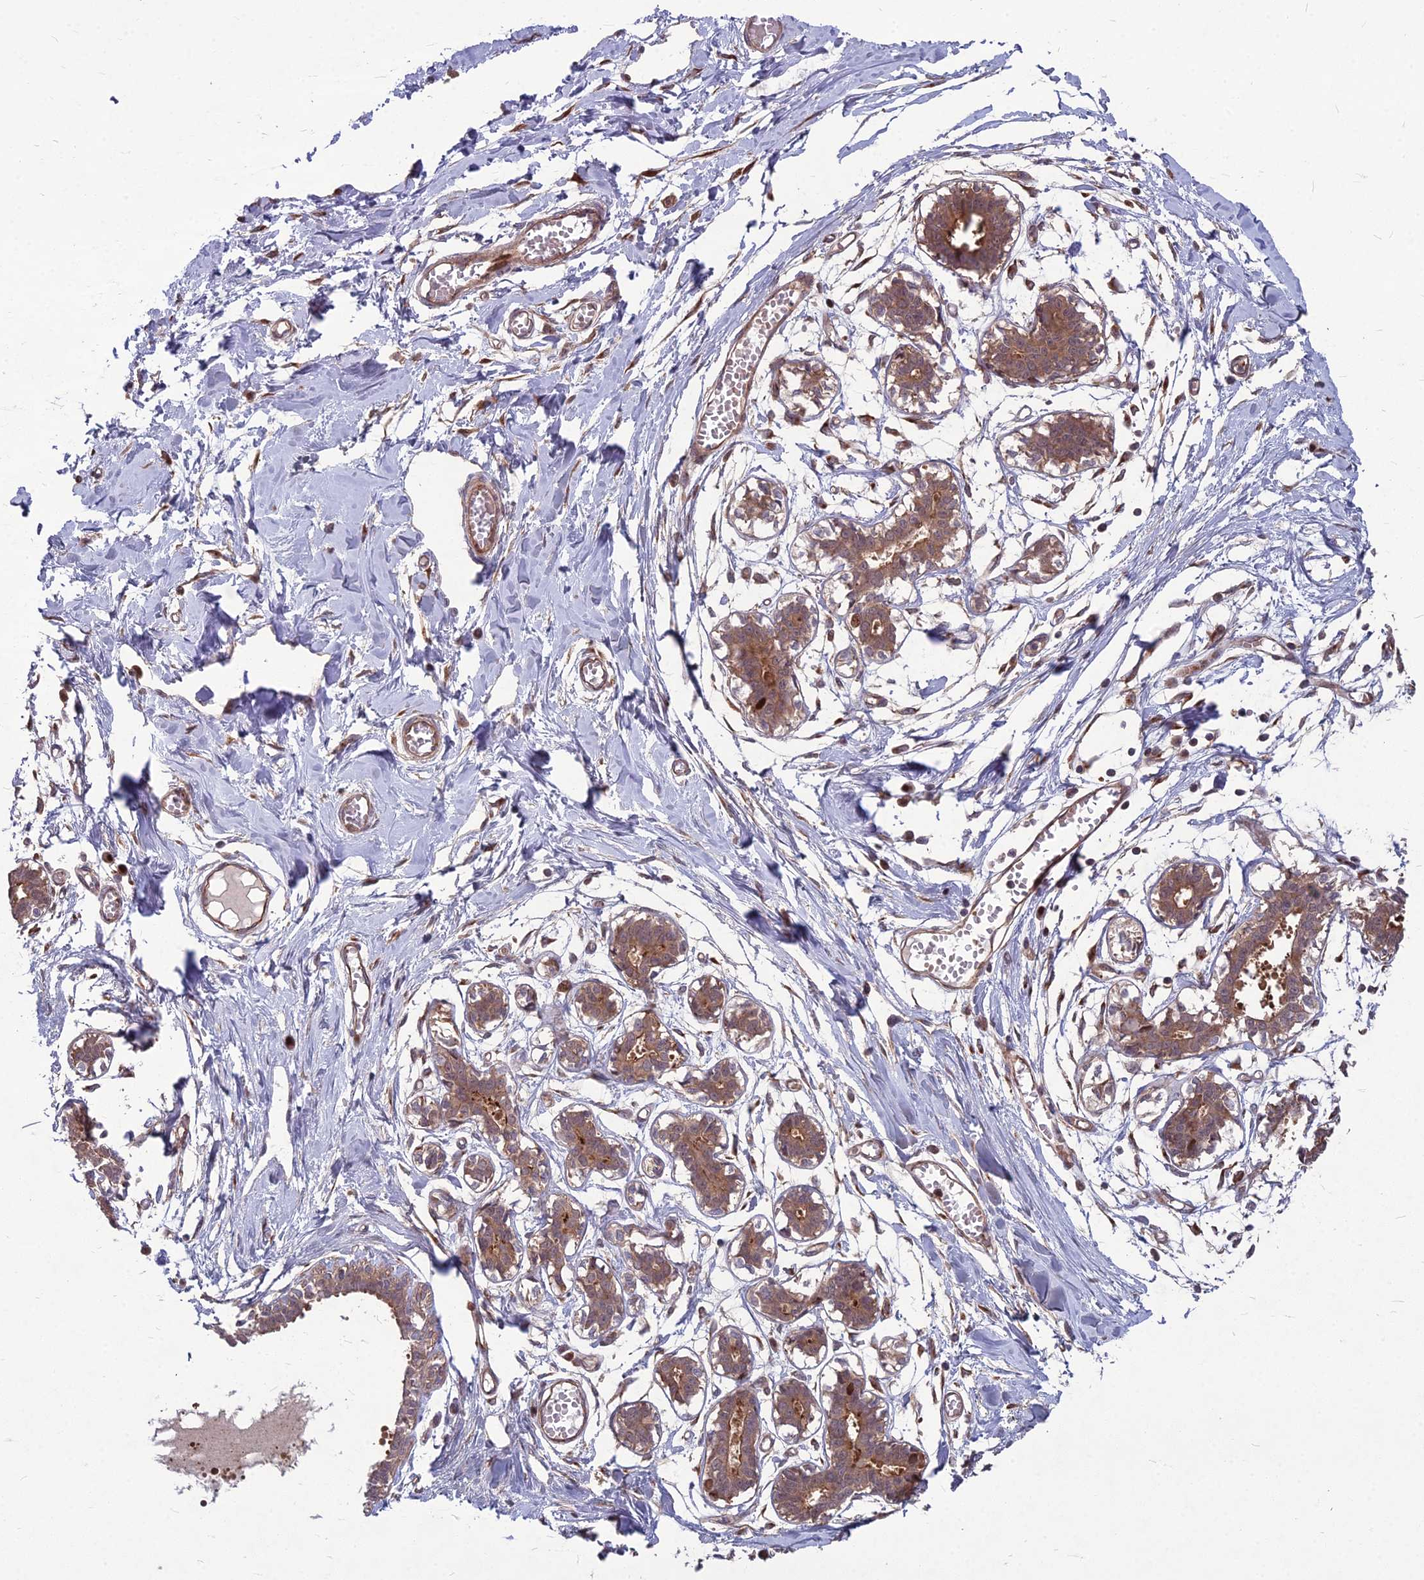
{"staining": {"intensity": "negative", "quantity": "none", "location": "none"}, "tissue": "breast", "cell_type": "Adipocytes", "image_type": "normal", "snomed": [{"axis": "morphology", "description": "Normal tissue, NOS"}, {"axis": "topography", "description": "Breast"}], "caption": "IHC image of unremarkable breast: breast stained with DAB (3,3'-diaminobenzidine) exhibits no significant protein expression in adipocytes. (DAB (3,3'-diaminobenzidine) immunohistochemistry (IHC) visualized using brightfield microscopy, high magnification).", "gene": "MFSD8", "patient": {"sex": "female", "age": 27}}